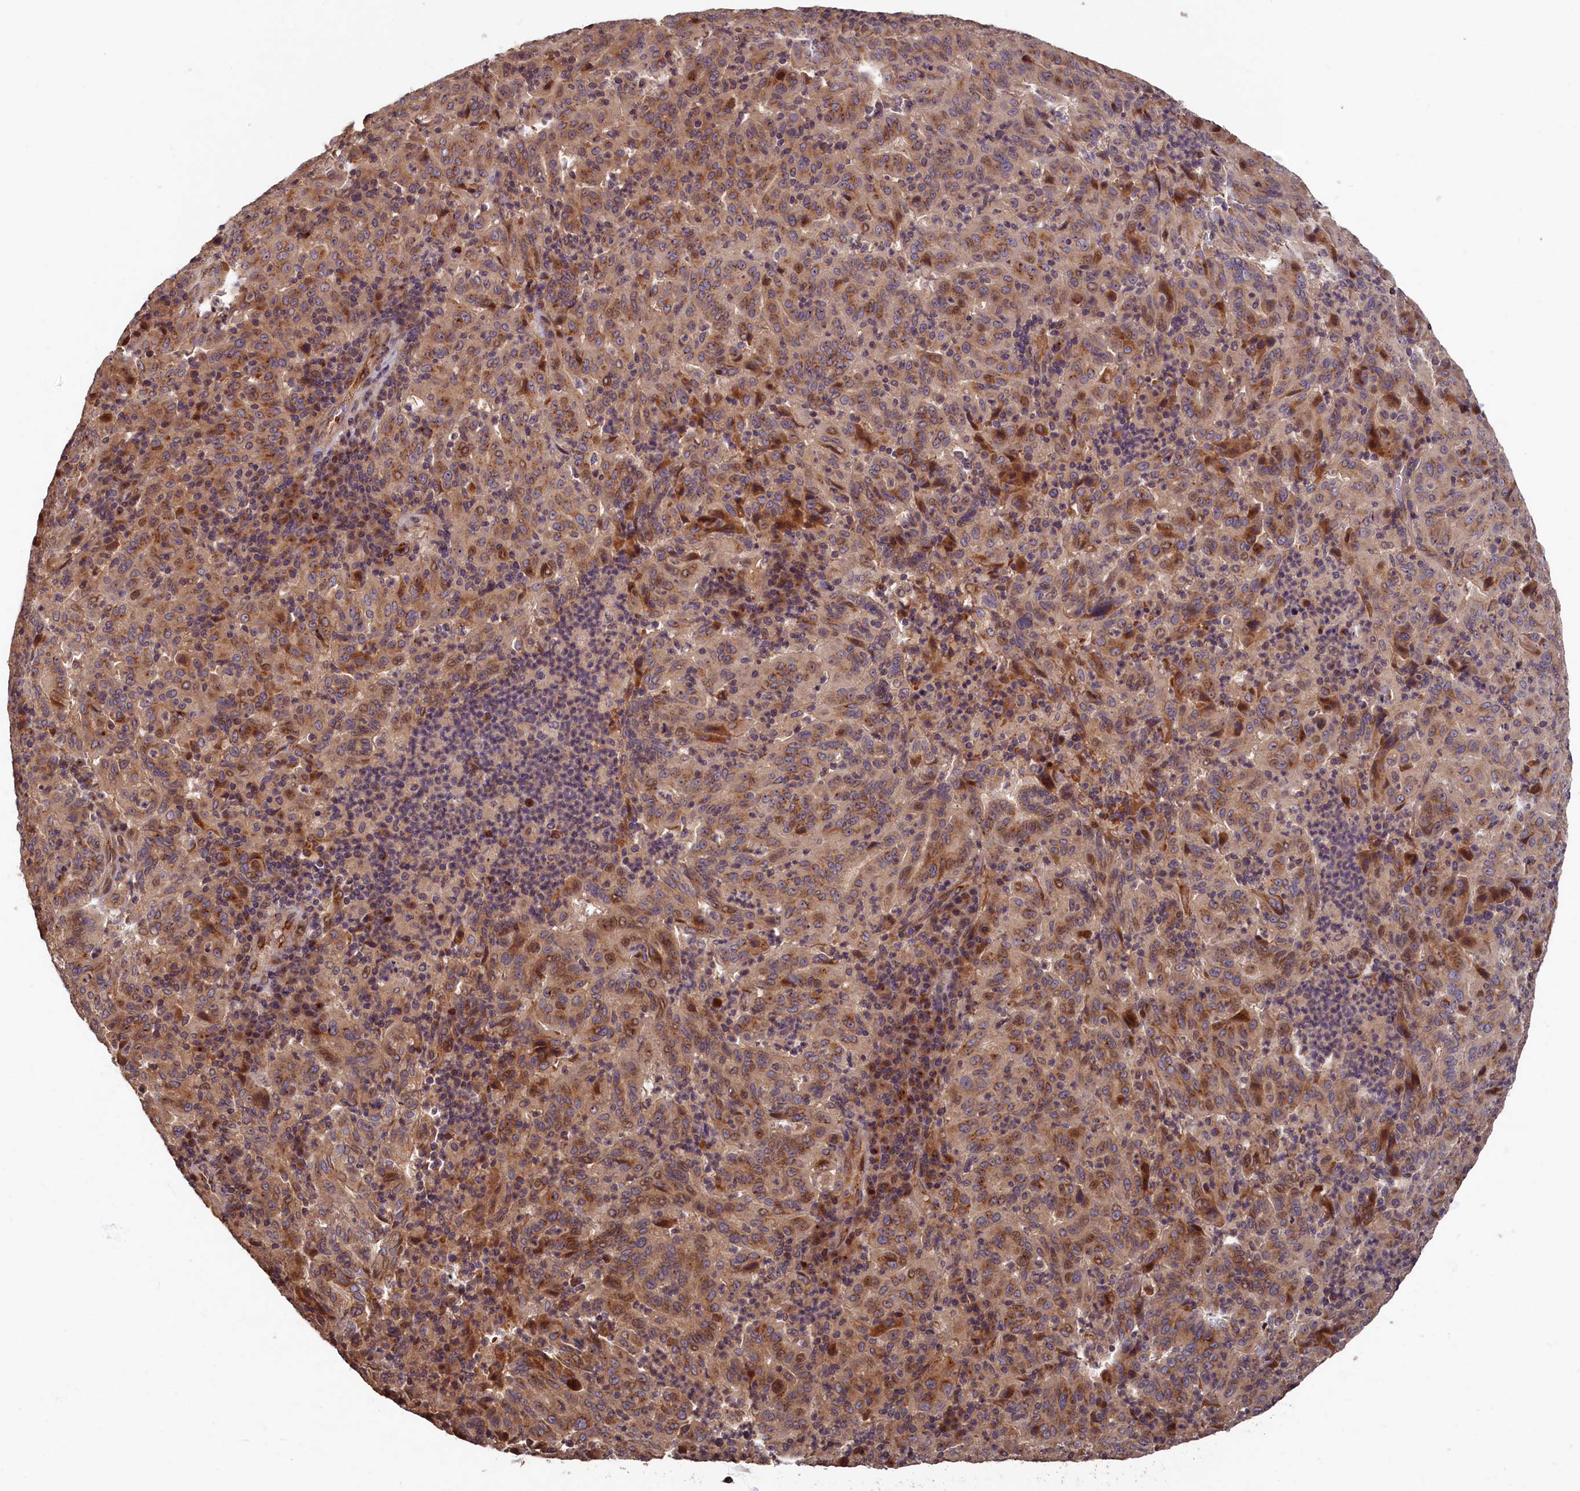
{"staining": {"intensity": "strong", "quantity": ">75%", "location": "cytoplasmic/membranous"}, "tissue": "pancreatic cancer", "cell_type": "Tumor cells", "image_type": "cancer", "snomed": [{"axis": "morphology", "description": "Adenocarcinoma, NOS"}, {"axis": "topography", "description": "Pancreas"}], "caption": "Pancreatic adenocarcinoma stained with a brown dye displays strong cytoplasmic/membranous positive positivity in approximately >75% of tumor cells.", "gene": "TMEM181", "patient": {"sex": "male", "age": 63}}